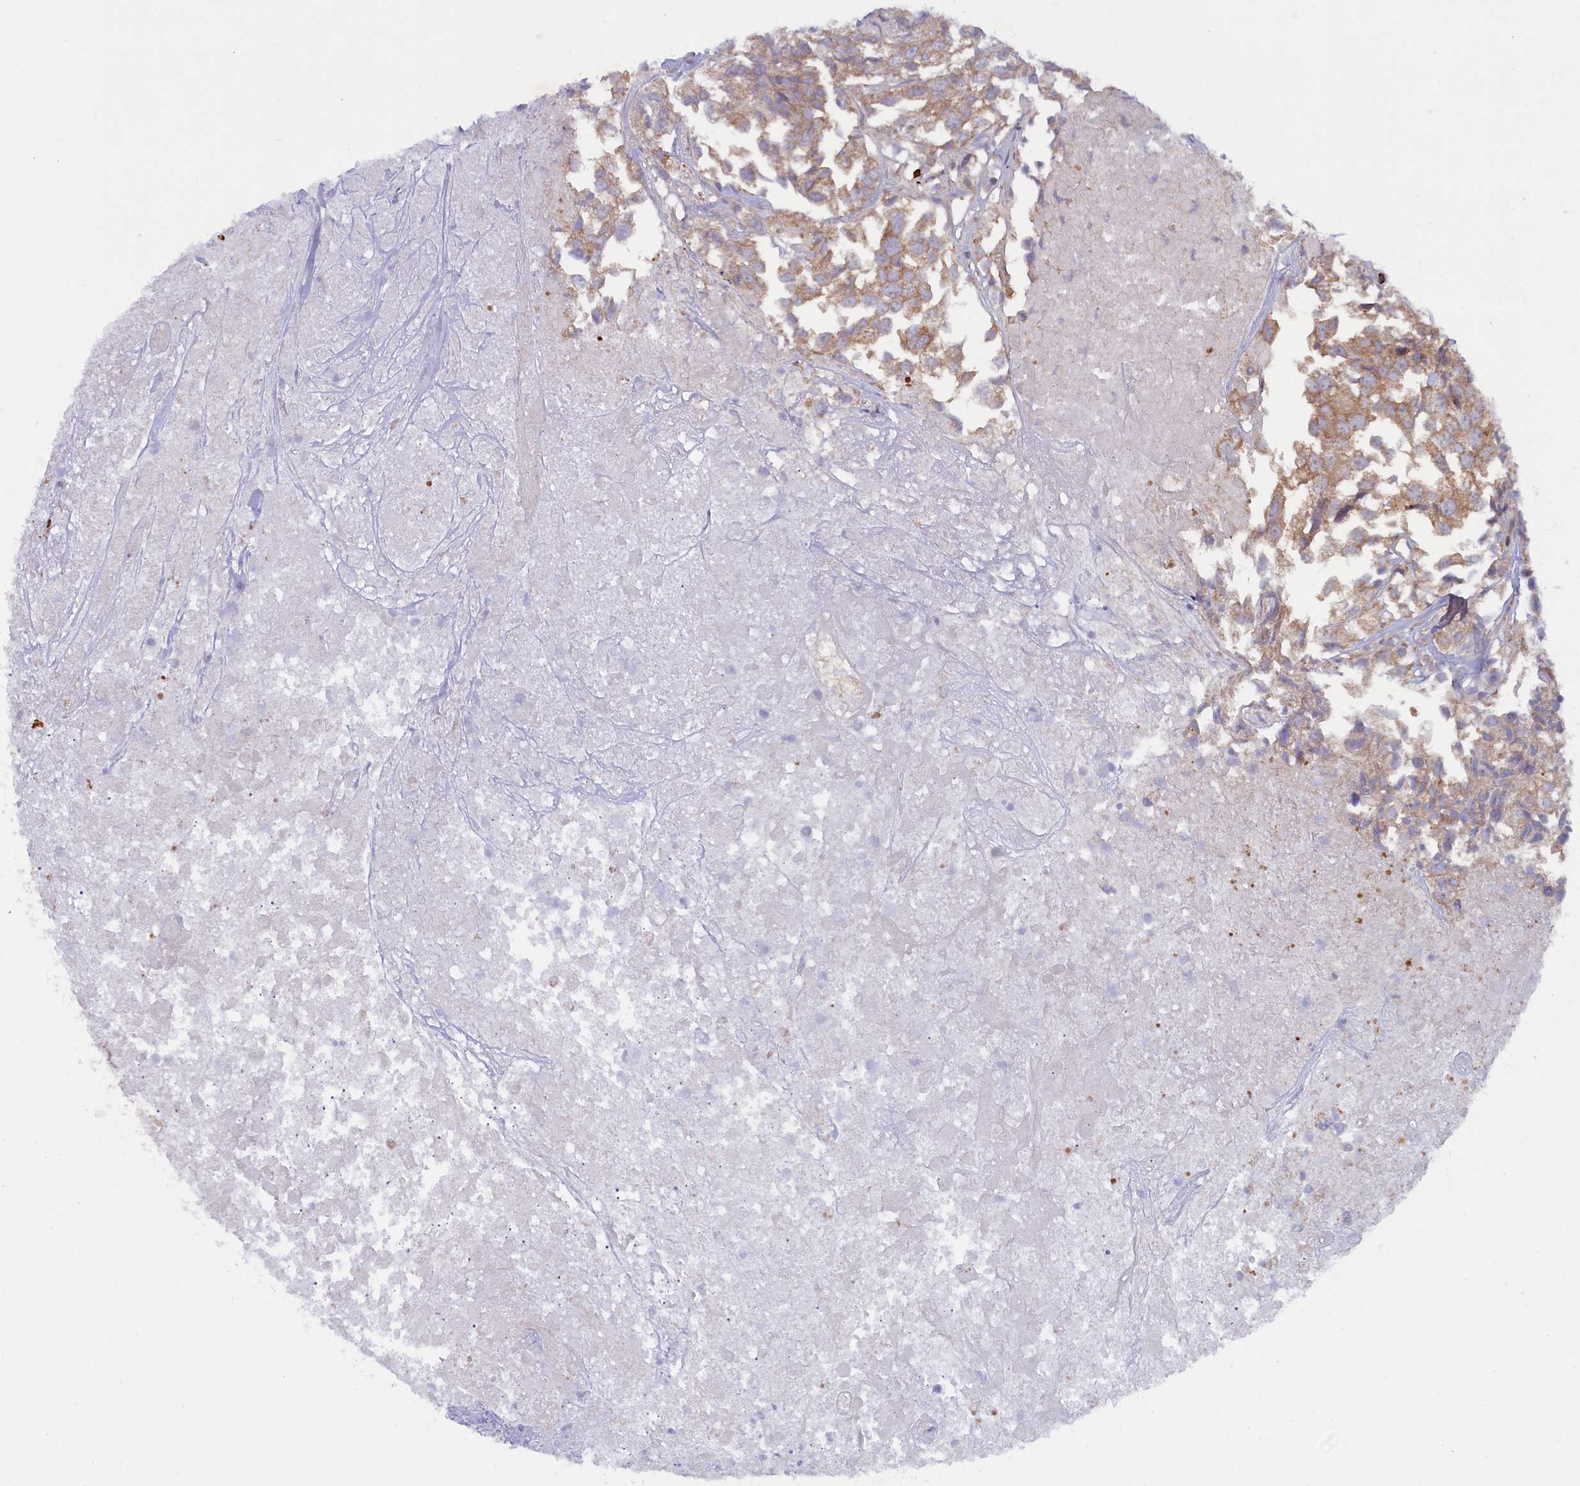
{"staining": {"intensity": "weak", "quantity": ">75%", "location": "cytoplasmic/membranous"}, "tissue": "urothelial cancer", "cell_type": "Tumor cells", "image_type": "cancer", "snomed": [{"axis": "morphology", "description": "Urothelial carcinoma, High grade"}, {"axis": "topography", "description": "Urinary bladder"}], "caption": "Immunohistochemical staining of human urothelial cancer exhibits low levels of weak cytoplasmic/membranous positivity in approximately >75% of tumor cells.", "gene": "JPT2", "patient": {"sex": "female", "age": 75}}